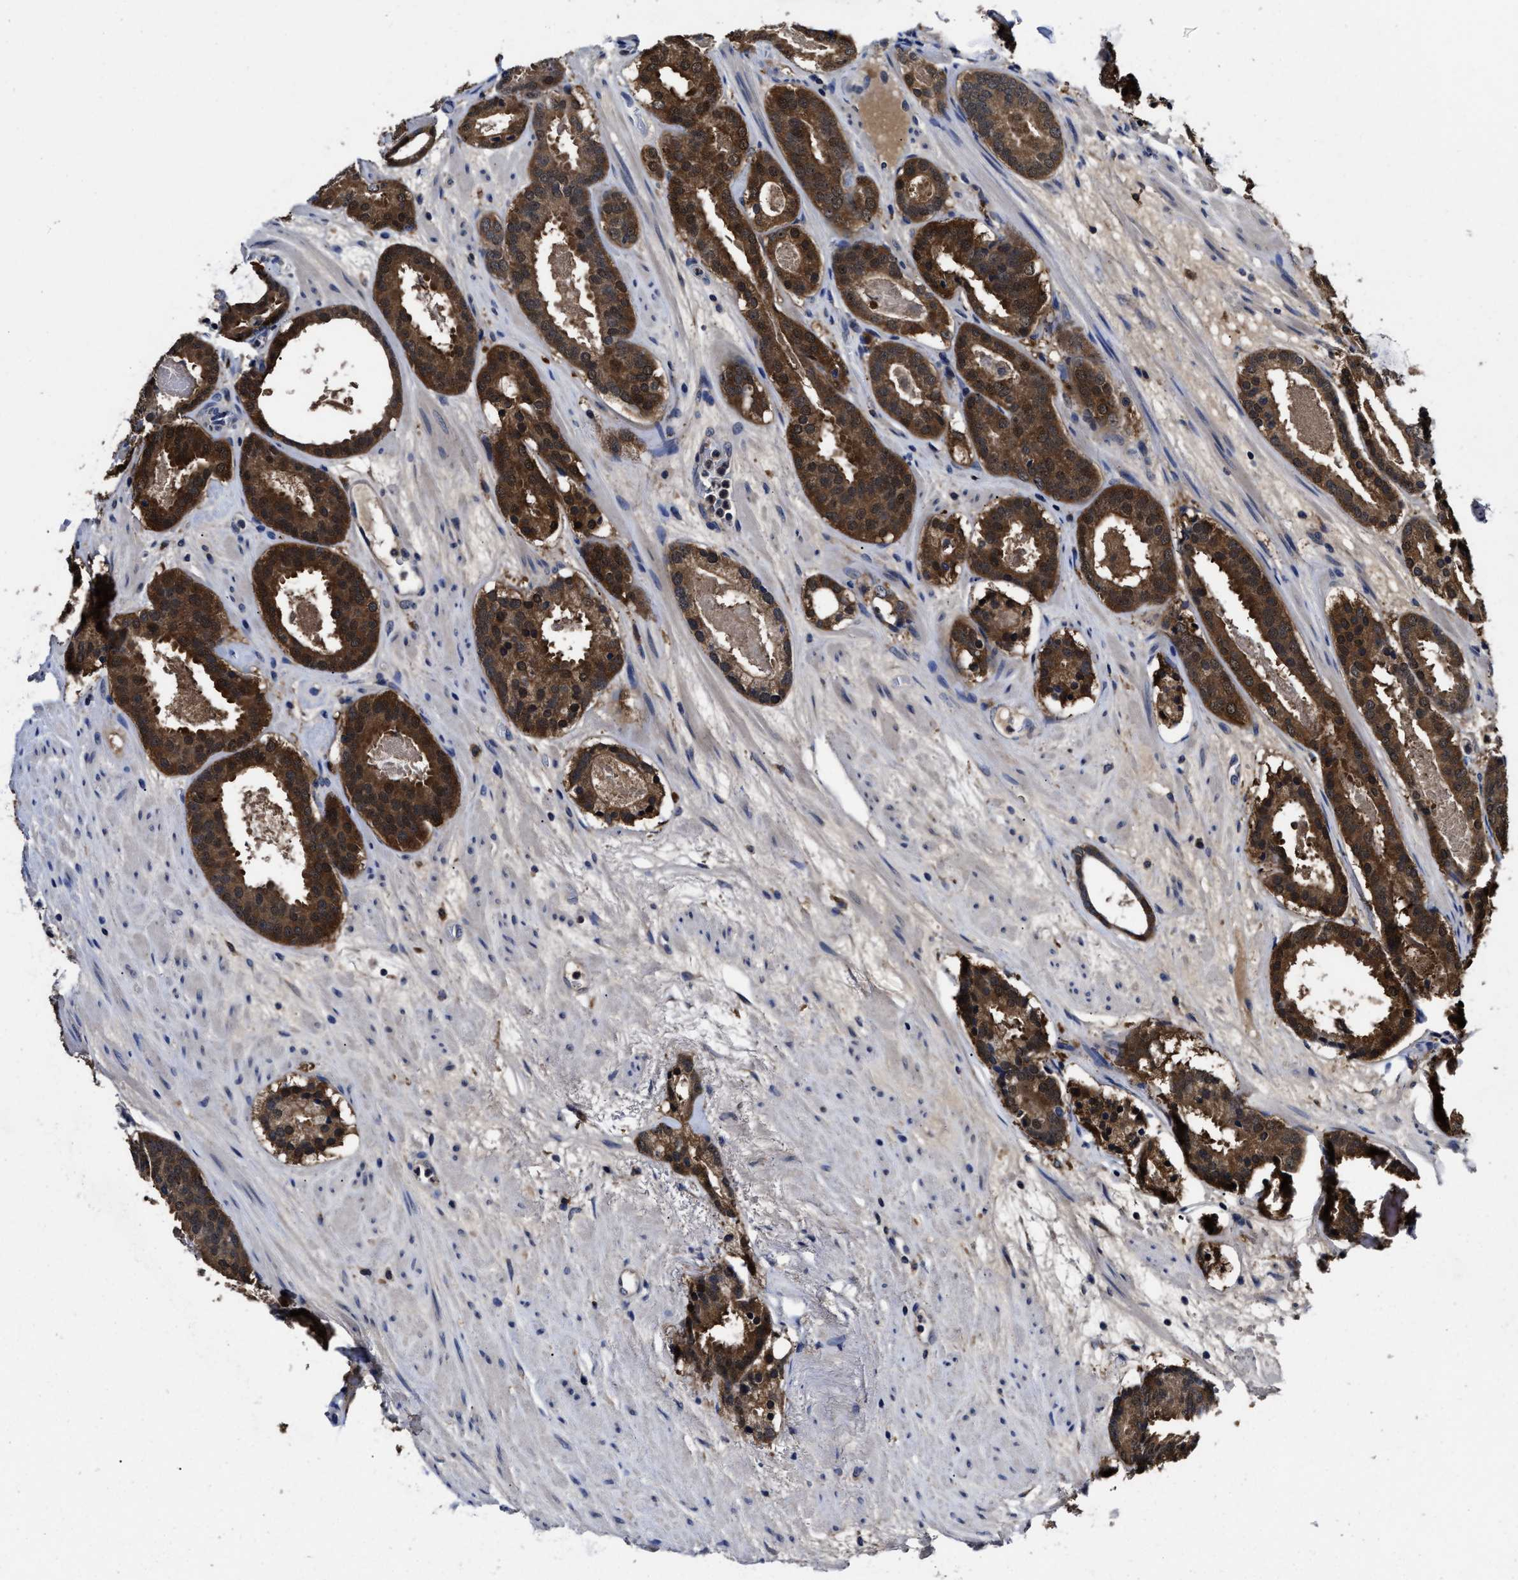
{"staining": {"intensity": "moderate", "quantity": ">75%", "location": "cytoplasmic/membranous,nuclear"}, "tissue": "prostate cancer", "cell_type": "Tumor cells", "image_type": "cancer", "snomed": [{"axis": "morphology", "description": "Adenocarcinoma, Low grade"}, {"axis": "topography", "description": "Prostate"}], "caption": "IHC (DAB (3,3'-diaminobenzidine)) staining of human prostate cancer (low-grade adenocarcinoma) demonstrates moderate cytoplasmic/membranous and nuclear protein expression in approximately >75% of tumor cells.", "gene": "SOCS5", "patient": {"sex": "male", "age": 69}}